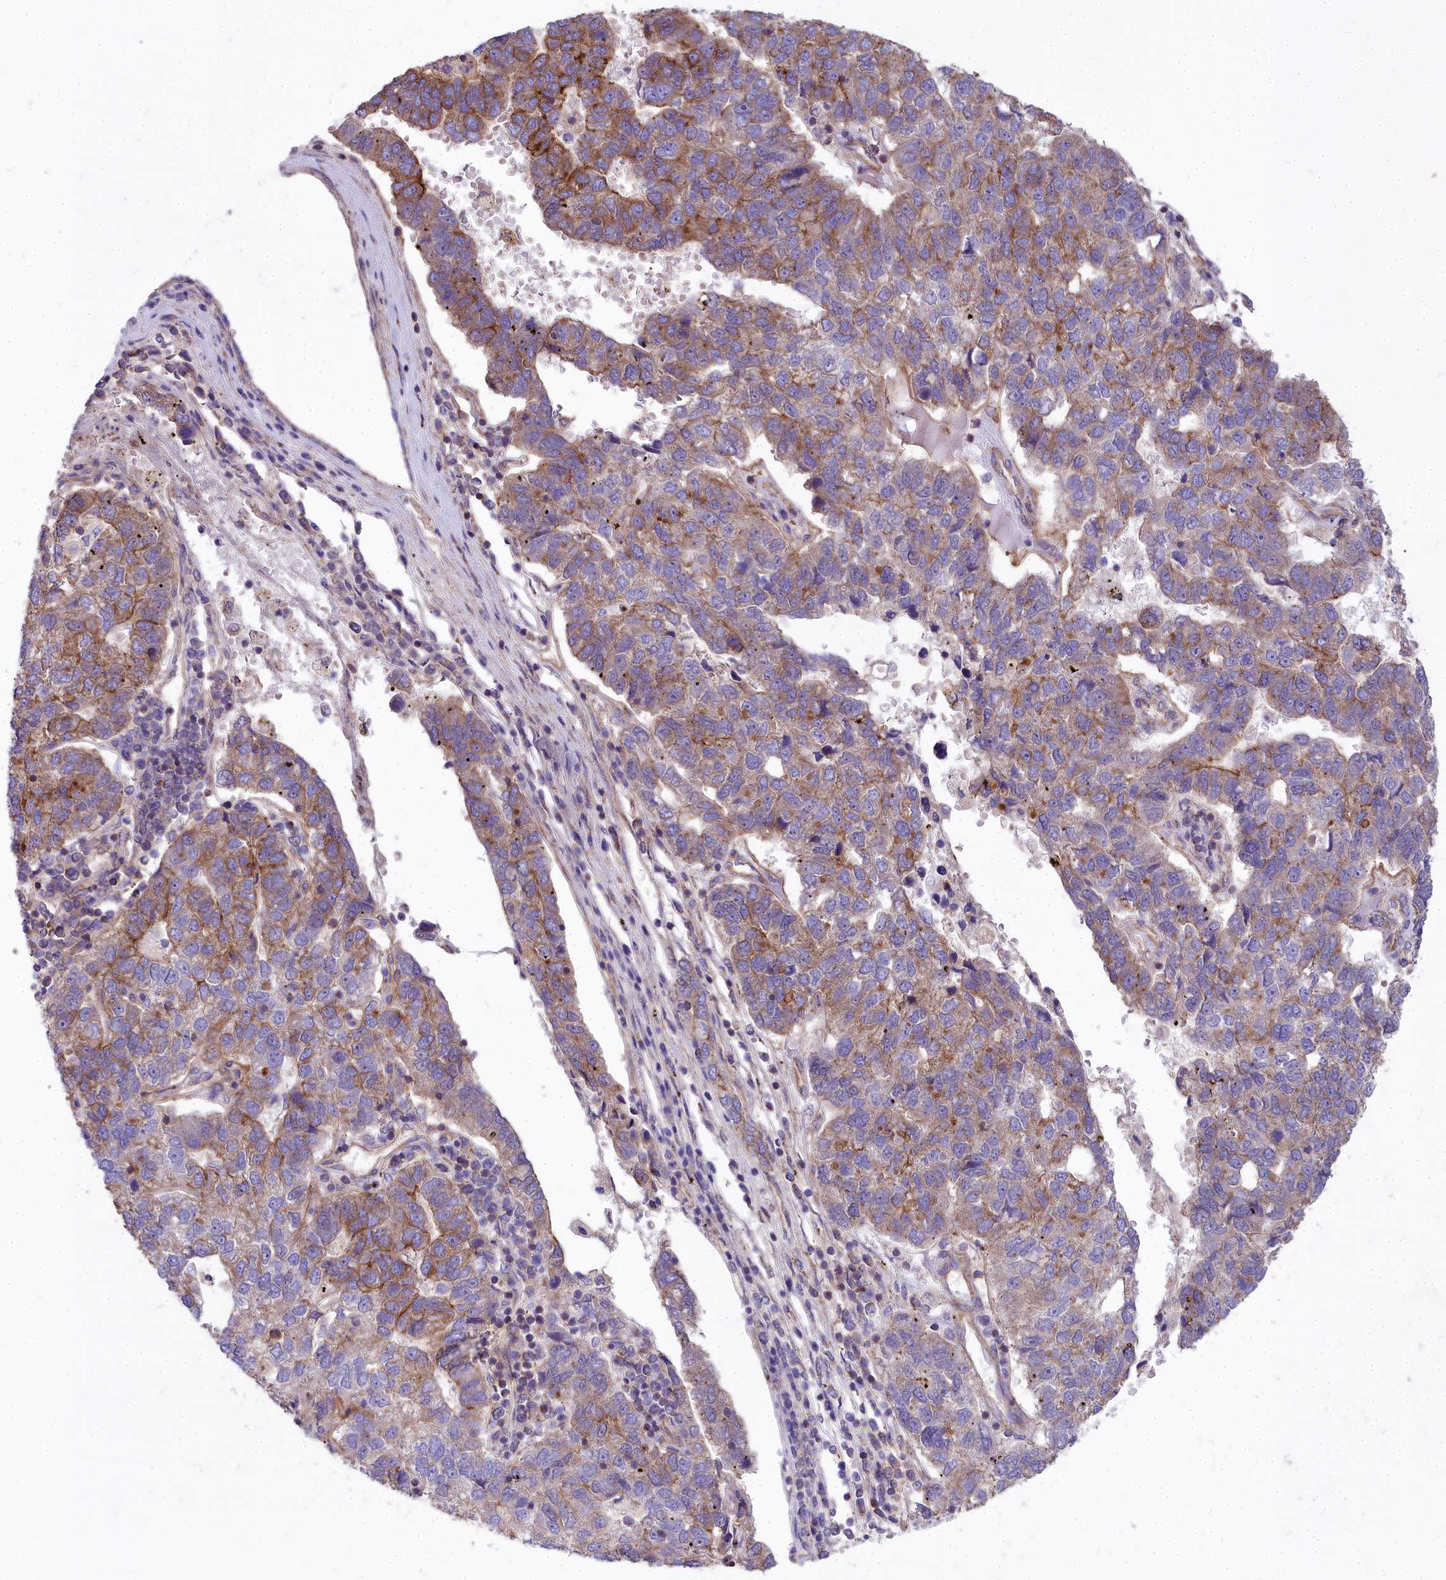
{"staining": {"intensity": "moderate", "quantity": ">75%", "location": "cytoplasmic/membranous"}, "tissue": "pancreatic cancer", "cell_type": "Tumor cells", "image_type": "cancer", "snomed": [{"axis": "morphology", "description": "Adenocarcinoma, NOS"}, {"axis": "topography", "description": "Pancreas"}], "caption": "Immunohistochemical staining of human pancreatic adenocarcinoma demonstrates medium levels of moderate cytoplasmic/membranous protein staining in about >75% of tumor cells. The staining was performed using DAB (3,3'-diaminobenzidine) to visualize the protein expression in brown, while the nuclei were stained in blue with hematoxylin (Magnification: 20x).", "gene": "FRMPD1", "patient": {"sex": "female", "age": 61}}